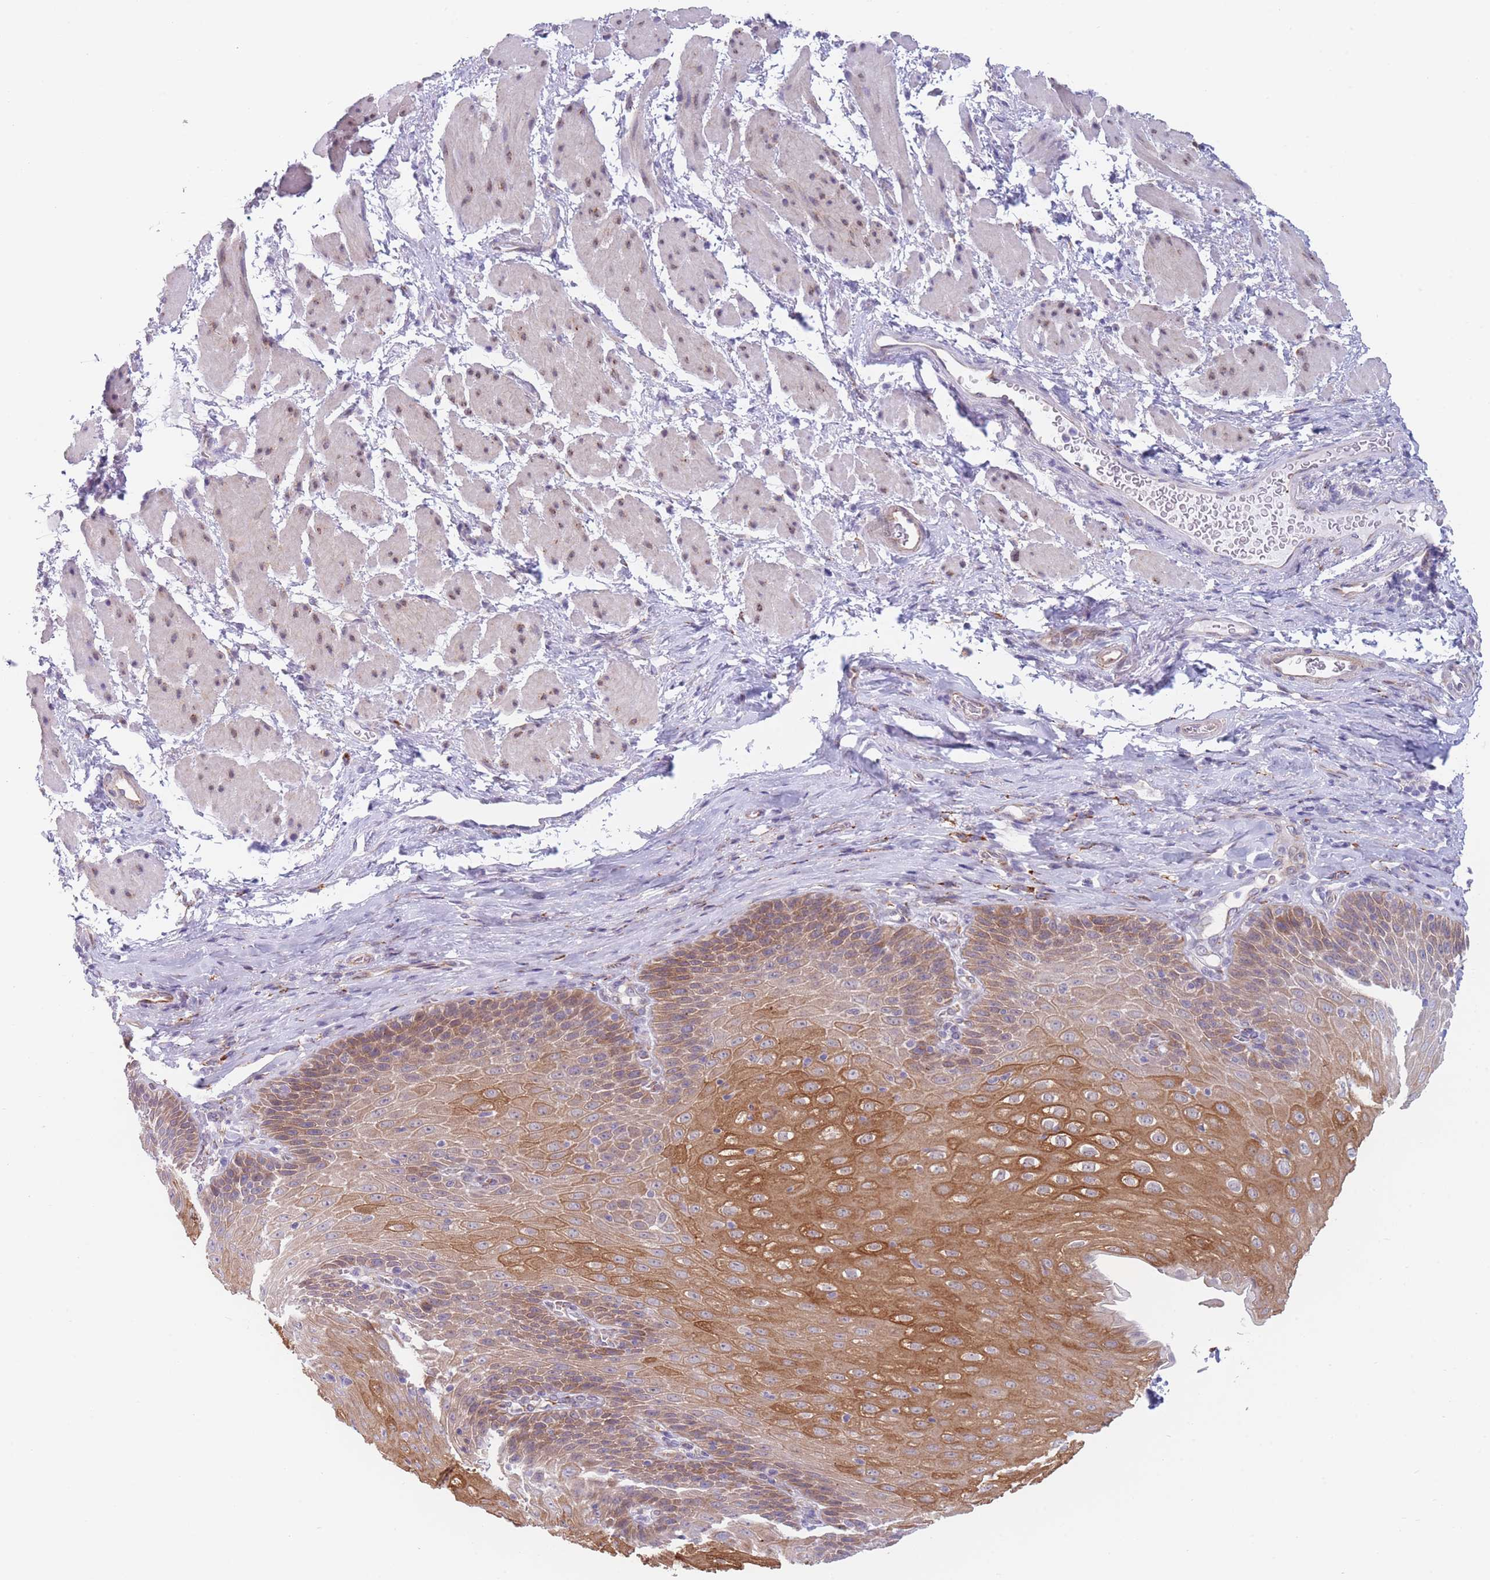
{"staining": {"intensity": "strong", "quantity": "25%-75%", "location": "cytoplasmic/membranous"}, "tissue": "esophagus", "cell_type": "Squamous epithelial cells", "image_type": "normal", "snomed": [{"axis": "morphology", "description": "Normal tissue, NOS"}, {"axis": "topography", "description": "Esophagus"}], "caption": "Protein staining displays strong cytoplasmic/membranous positivity in approximately 25%-75% of squamous epithelial cells in benign esophagus. (Brightfield microscopy of DAB IHC at high magnification).", "gene": "AK9", "patient": {"sex": "female", "age": 61}}